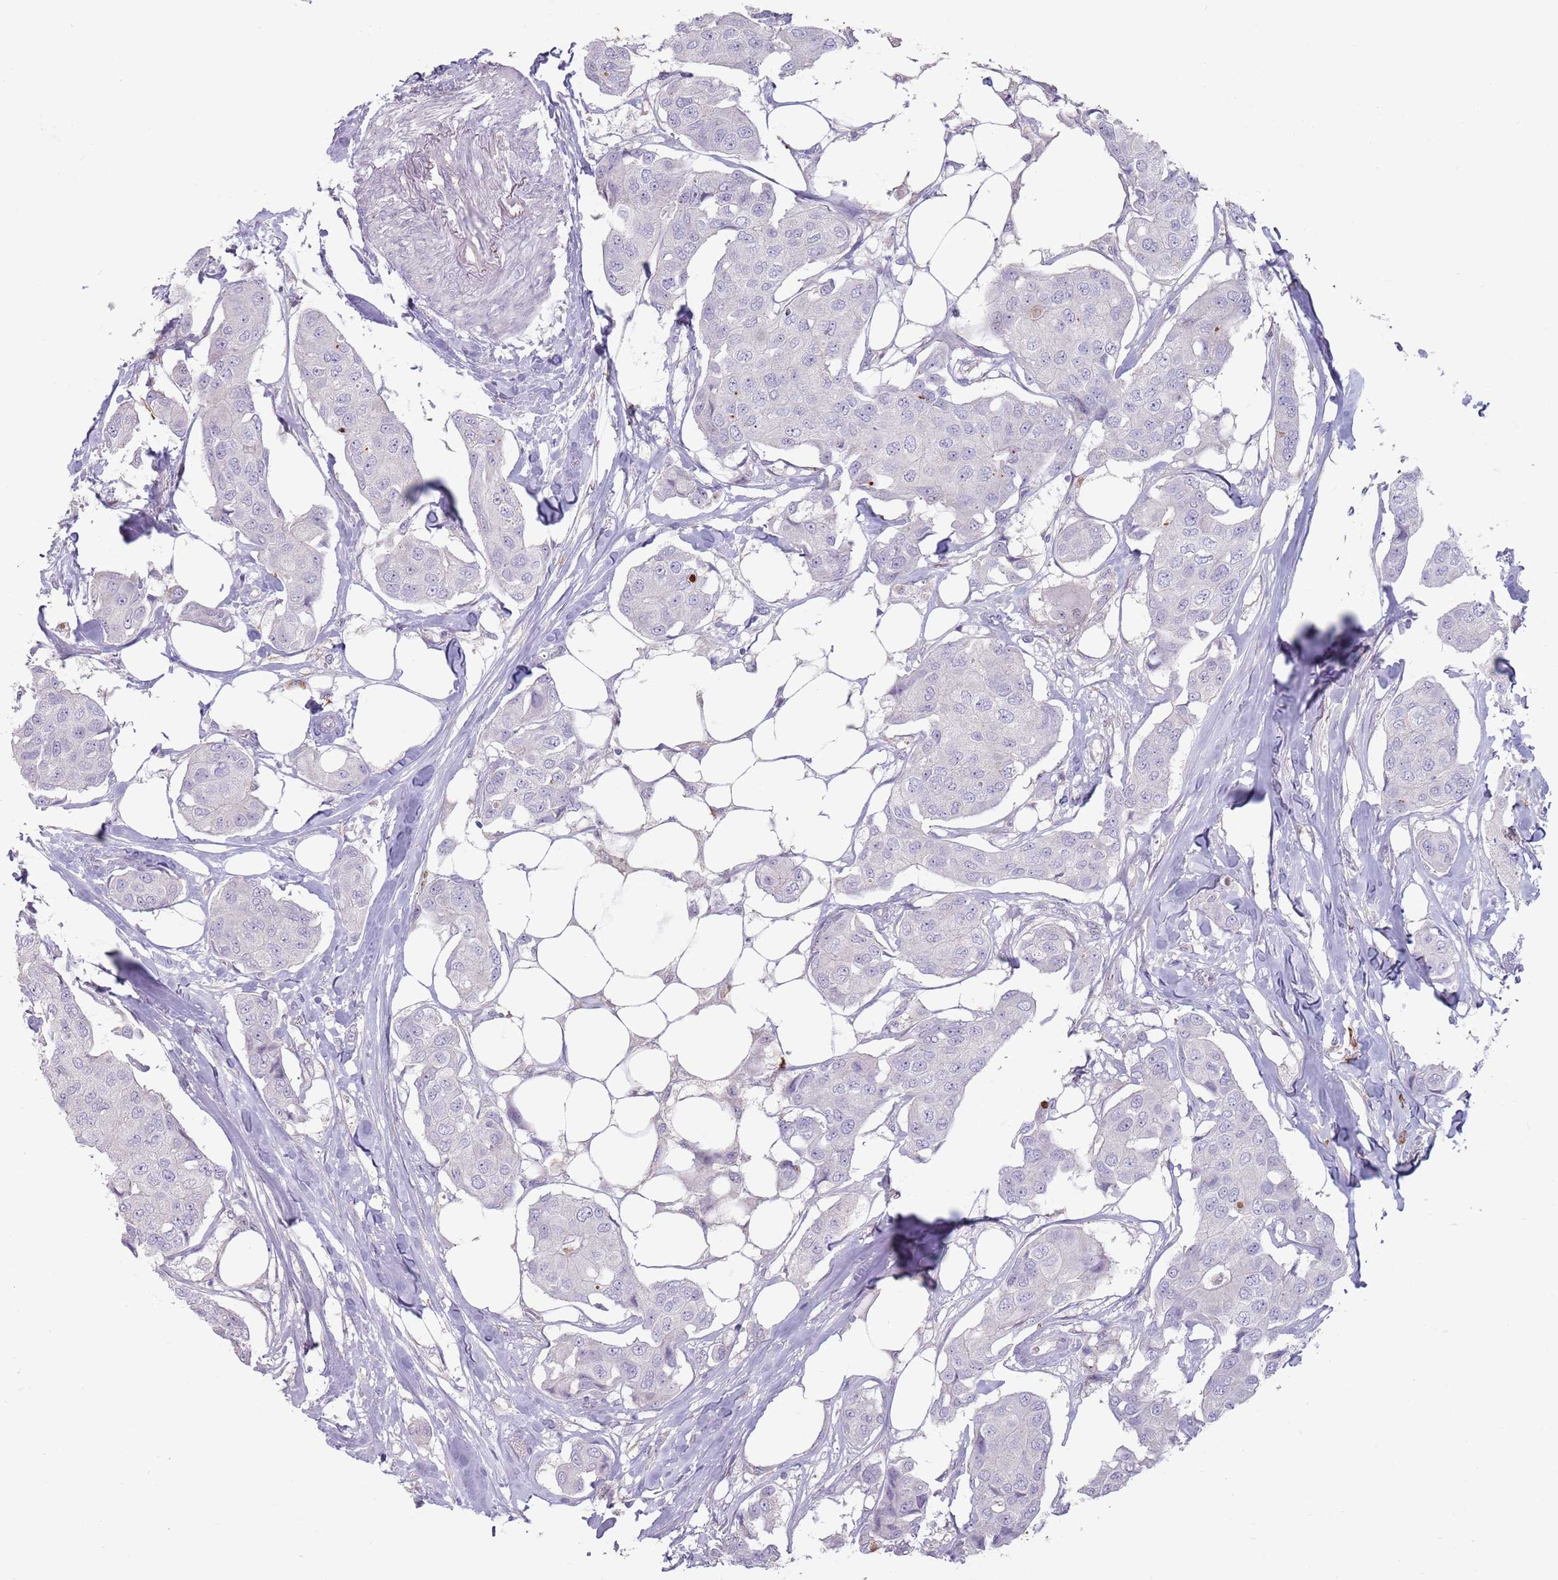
{"staining": {"intensity": "negative", "quantity": "none", "location": "none"}, "tissue": "breast cancer", "cell_type": "Tumor cells", "image_type": "cancer", "snomed": [{"axis": "morphology", "description": "Duct carcinoma"}, {"axis": "topography", "description": "Breast"}, {"axis": "topography", "description": "Lymph node"}], "caption": "Breast cancer was stained to show a protein in brown. There is no significant positivity in tumor cells.", "gene": "DXO", "patient": {"sex": "female", "age": 80}}